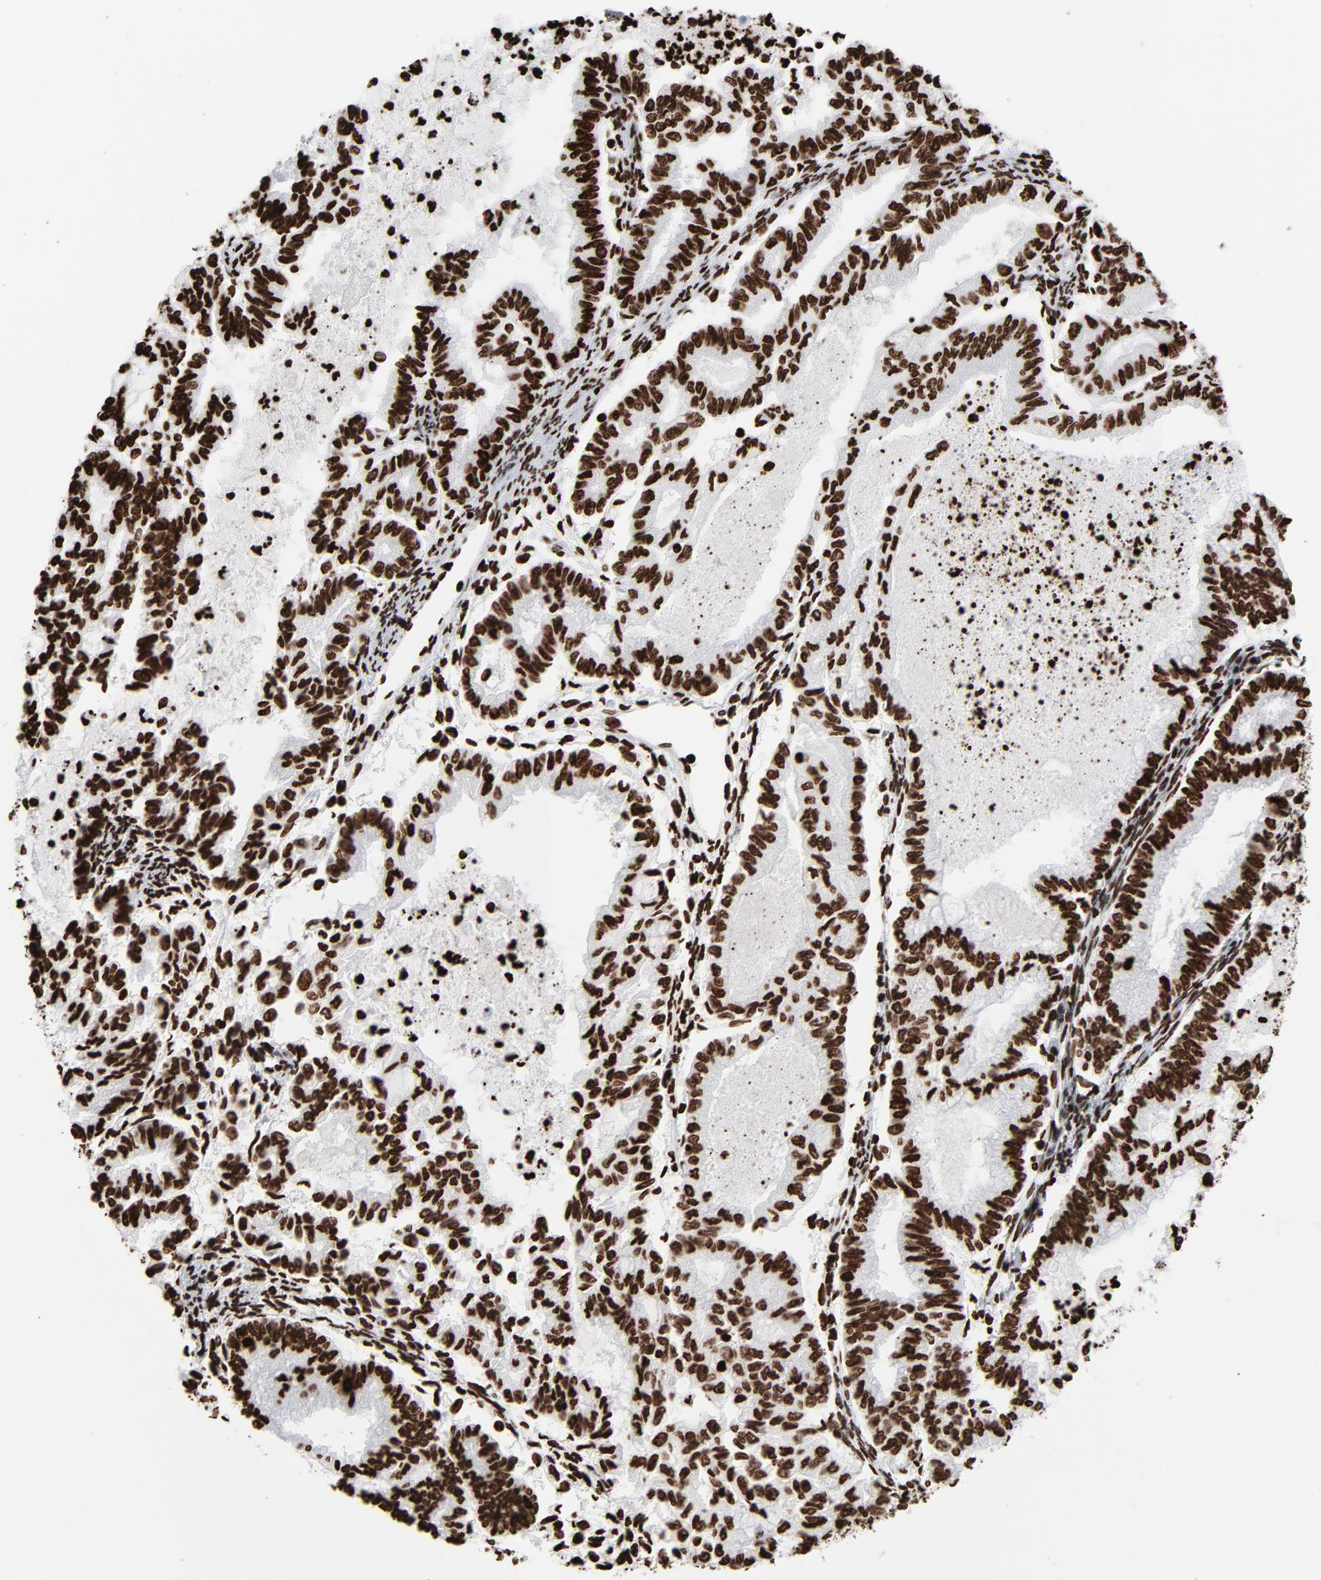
{"staining": {"intensity": "strong", "quantity": ">75%", "location": "nuclear"}, "tissue": "endometrial cancer", "cell_type": "Tumor cells", "image_type": "cancer", "snomed": [{"axis": "morphology", "description": "Adenocarcinoma, NOS"}, {"axis": "topography", "description": "Endometrium"}], "caption": "Protein staining of endometrial cancer tissue demonstrates strong nuclear expression in approximately >75% of tumor cells.", "gene": "H3-4", "patient": {"sex": "female", "age": 79}}